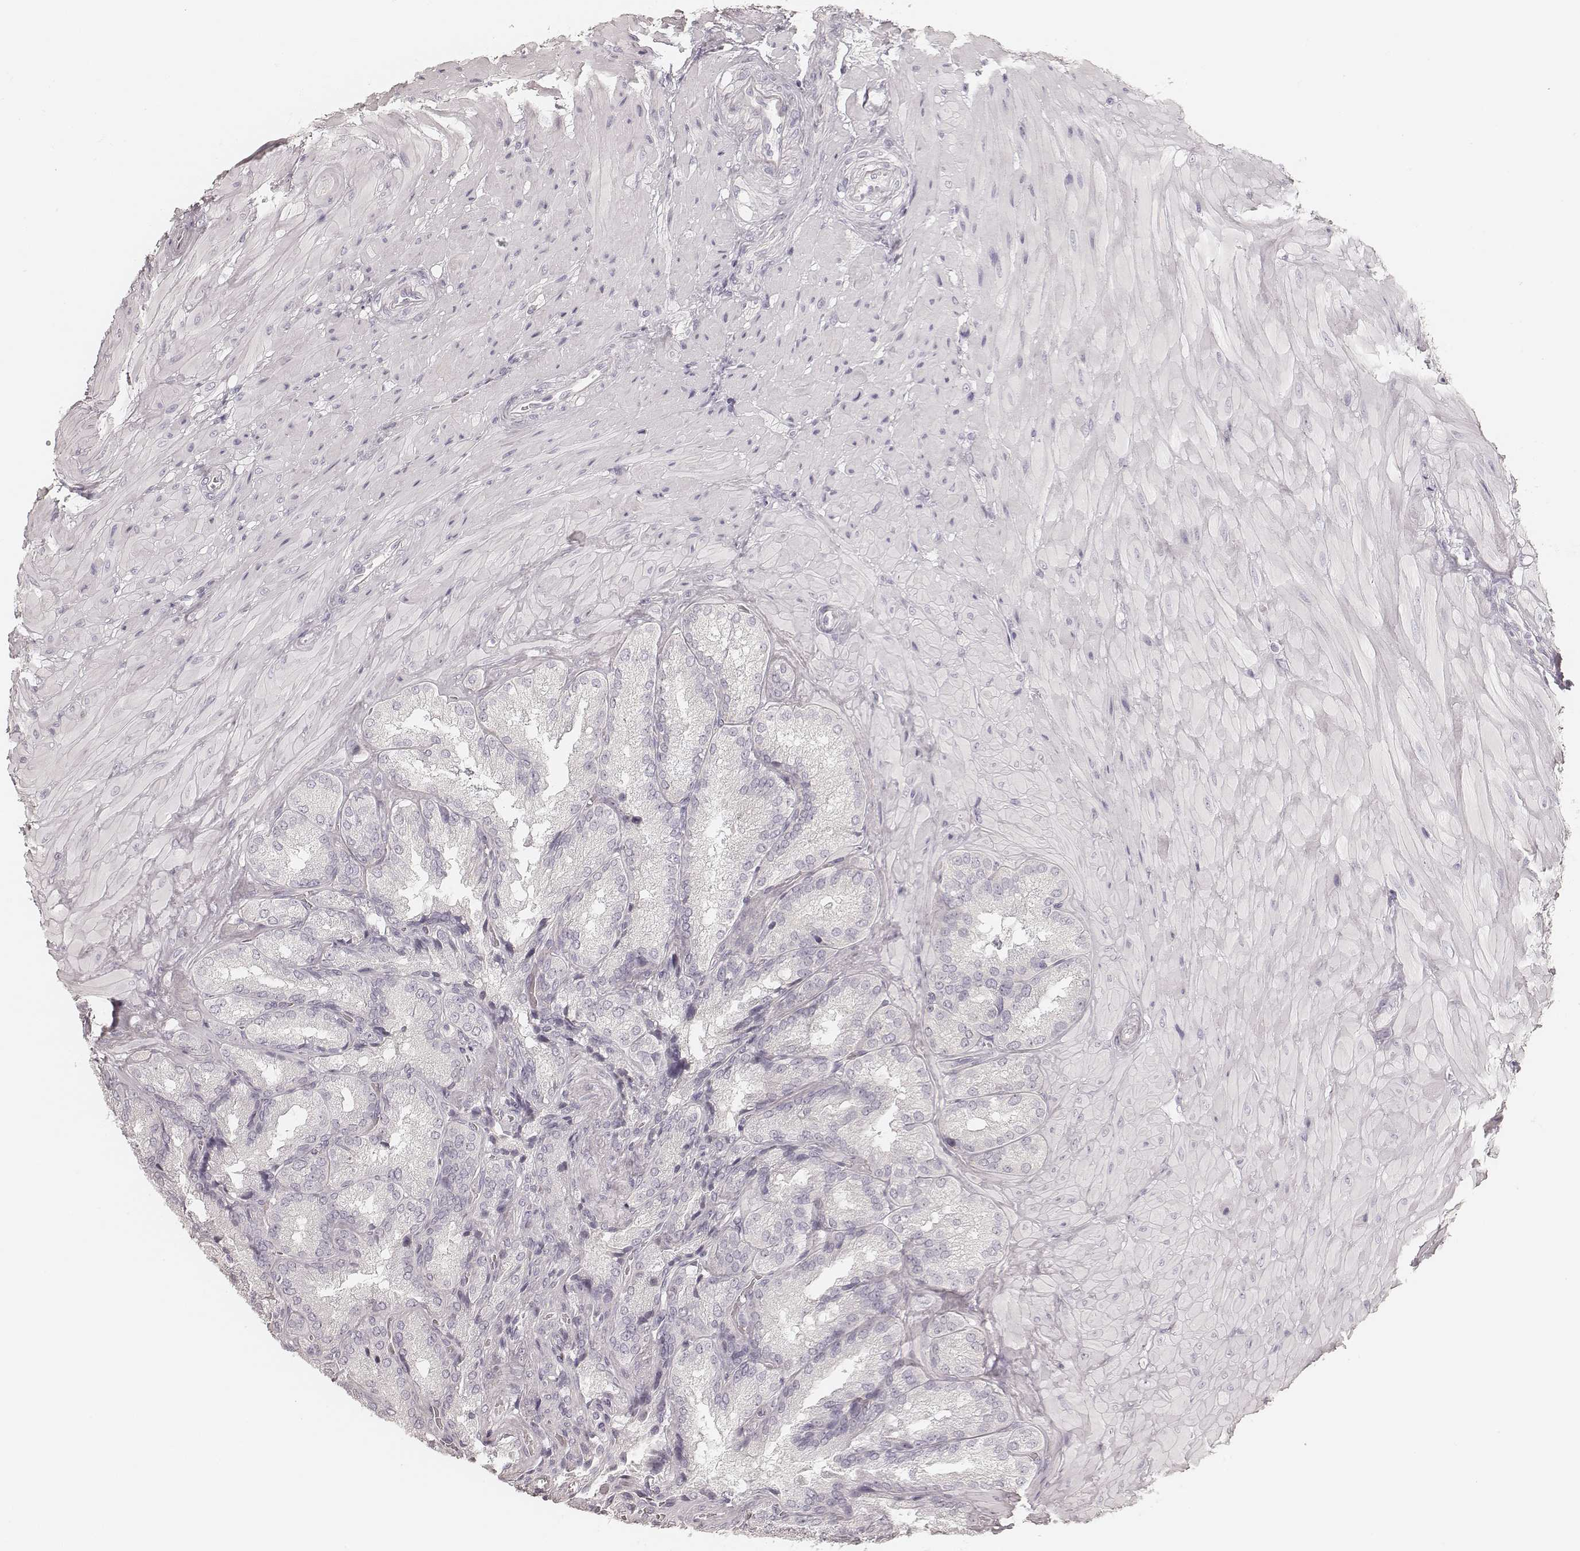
{"staining": {"intensity": "negative", "quantity": "none", "location": "none"}, "tissue": "seminal vesicle", "cell_type": "Glandular cells", "image_type": "normal", "snomed": [{"axis": "morphology", "description": "Normal tissue, NOS"}, {"axis": "topography", "description": "Seminal veicle"}], "caption": "Protein analysis of normal seminal vesicle shows no significant expression in glandular cells. The staining is performed using DAB (3,3'-diaminobenzidine) brown chromogen with nuclei counter-stained in using hematoxylin.", "gene": "HNF4G", "patient": {"sex": "male", "age": 37}}